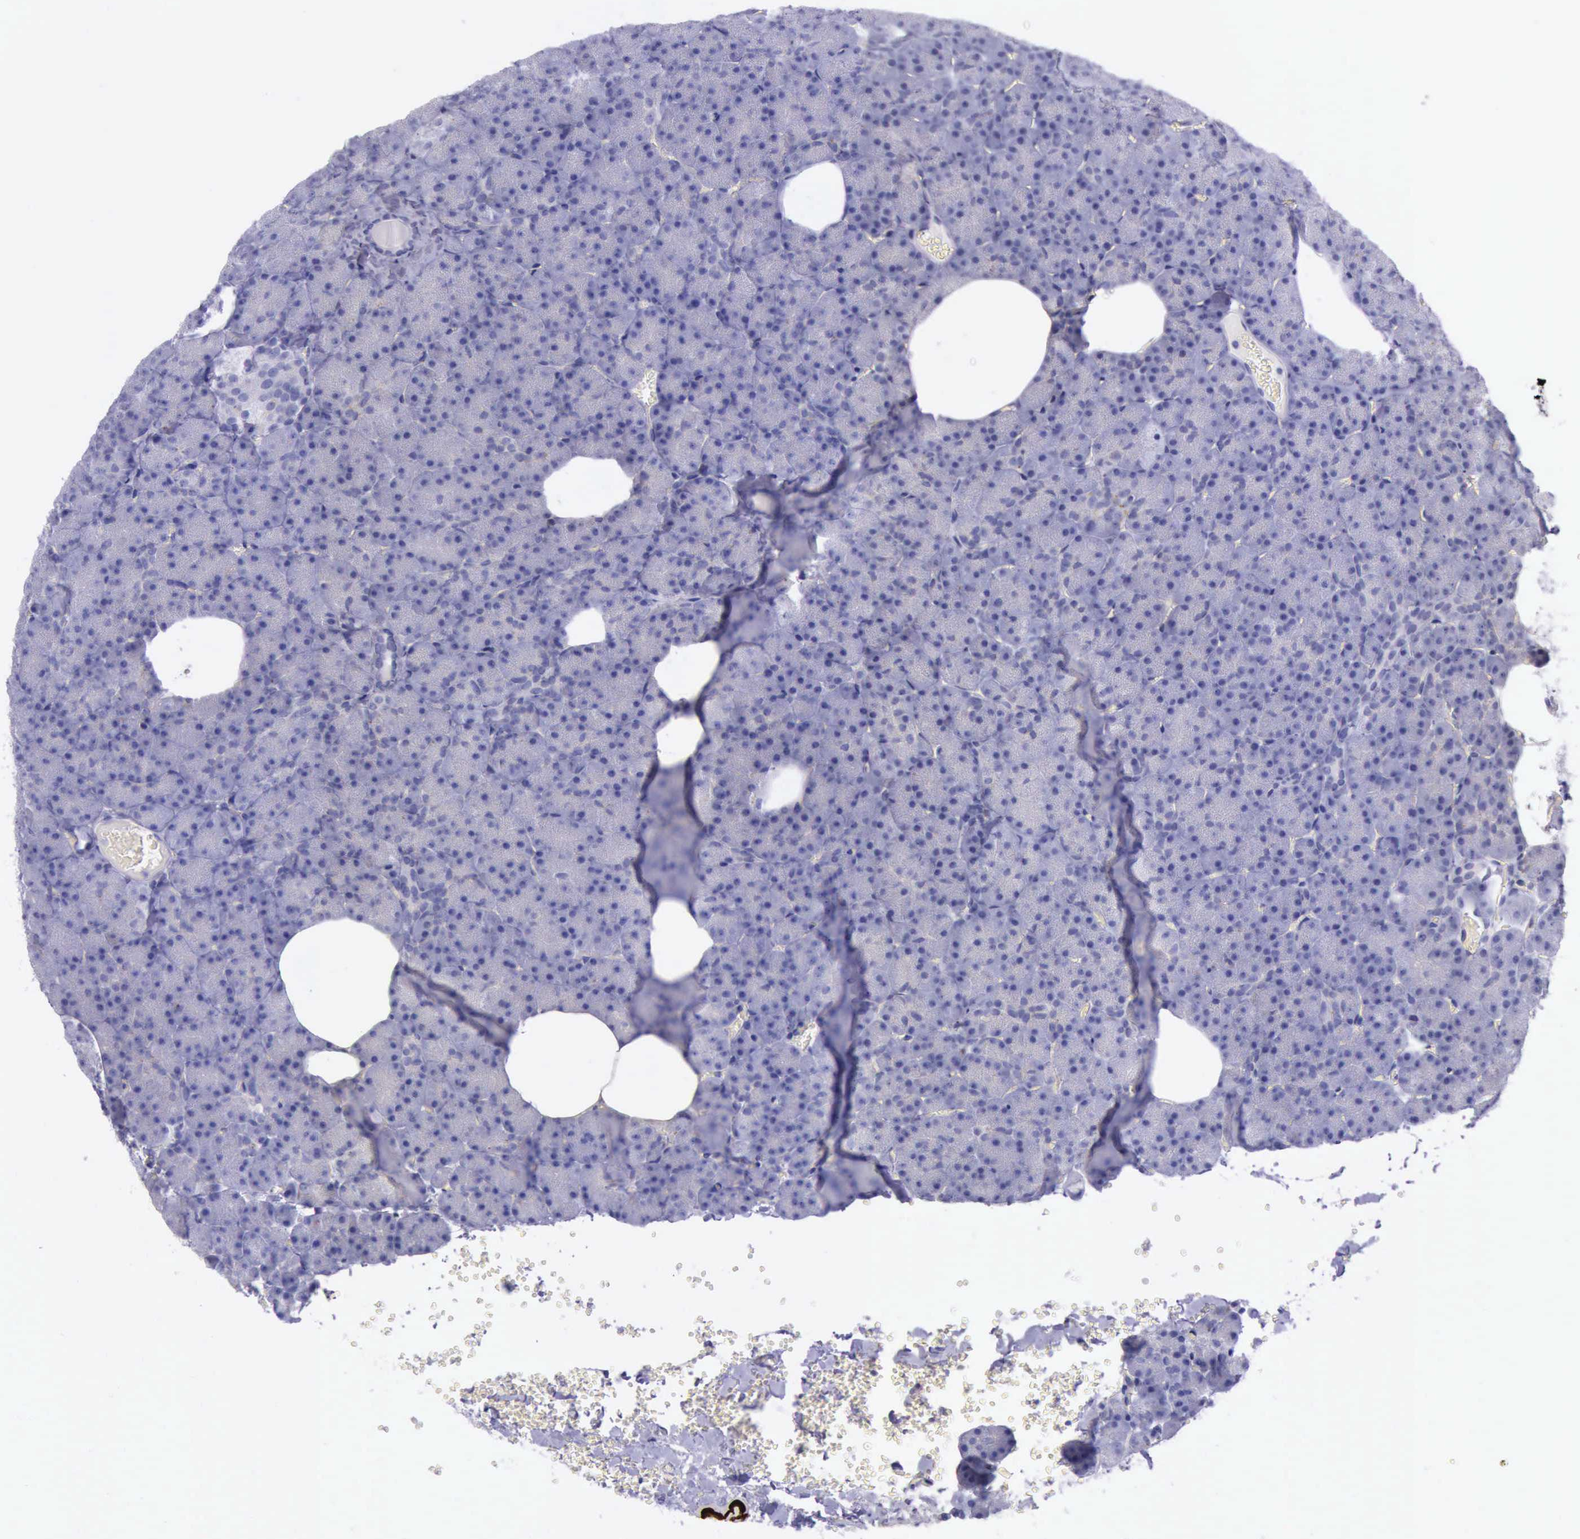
{"staining": {"intensity": "negative", "quantity": "none", "location": "none"}, "tissue": "pancreas", "cell_type": "Exocrine glandular cells", "image_type": "normal", "snomed": [{"axis": "morphology", "description": "Normal tissue, NOS"}, {"axis": "topography", "description": "Pancreas"}], "caption": "This is an immunohistochemistry image of normal pancreas. There is no staining in exocrine glandular cells.", "gene": "GLA", "patient": {"sex": "female", "age": 35}}